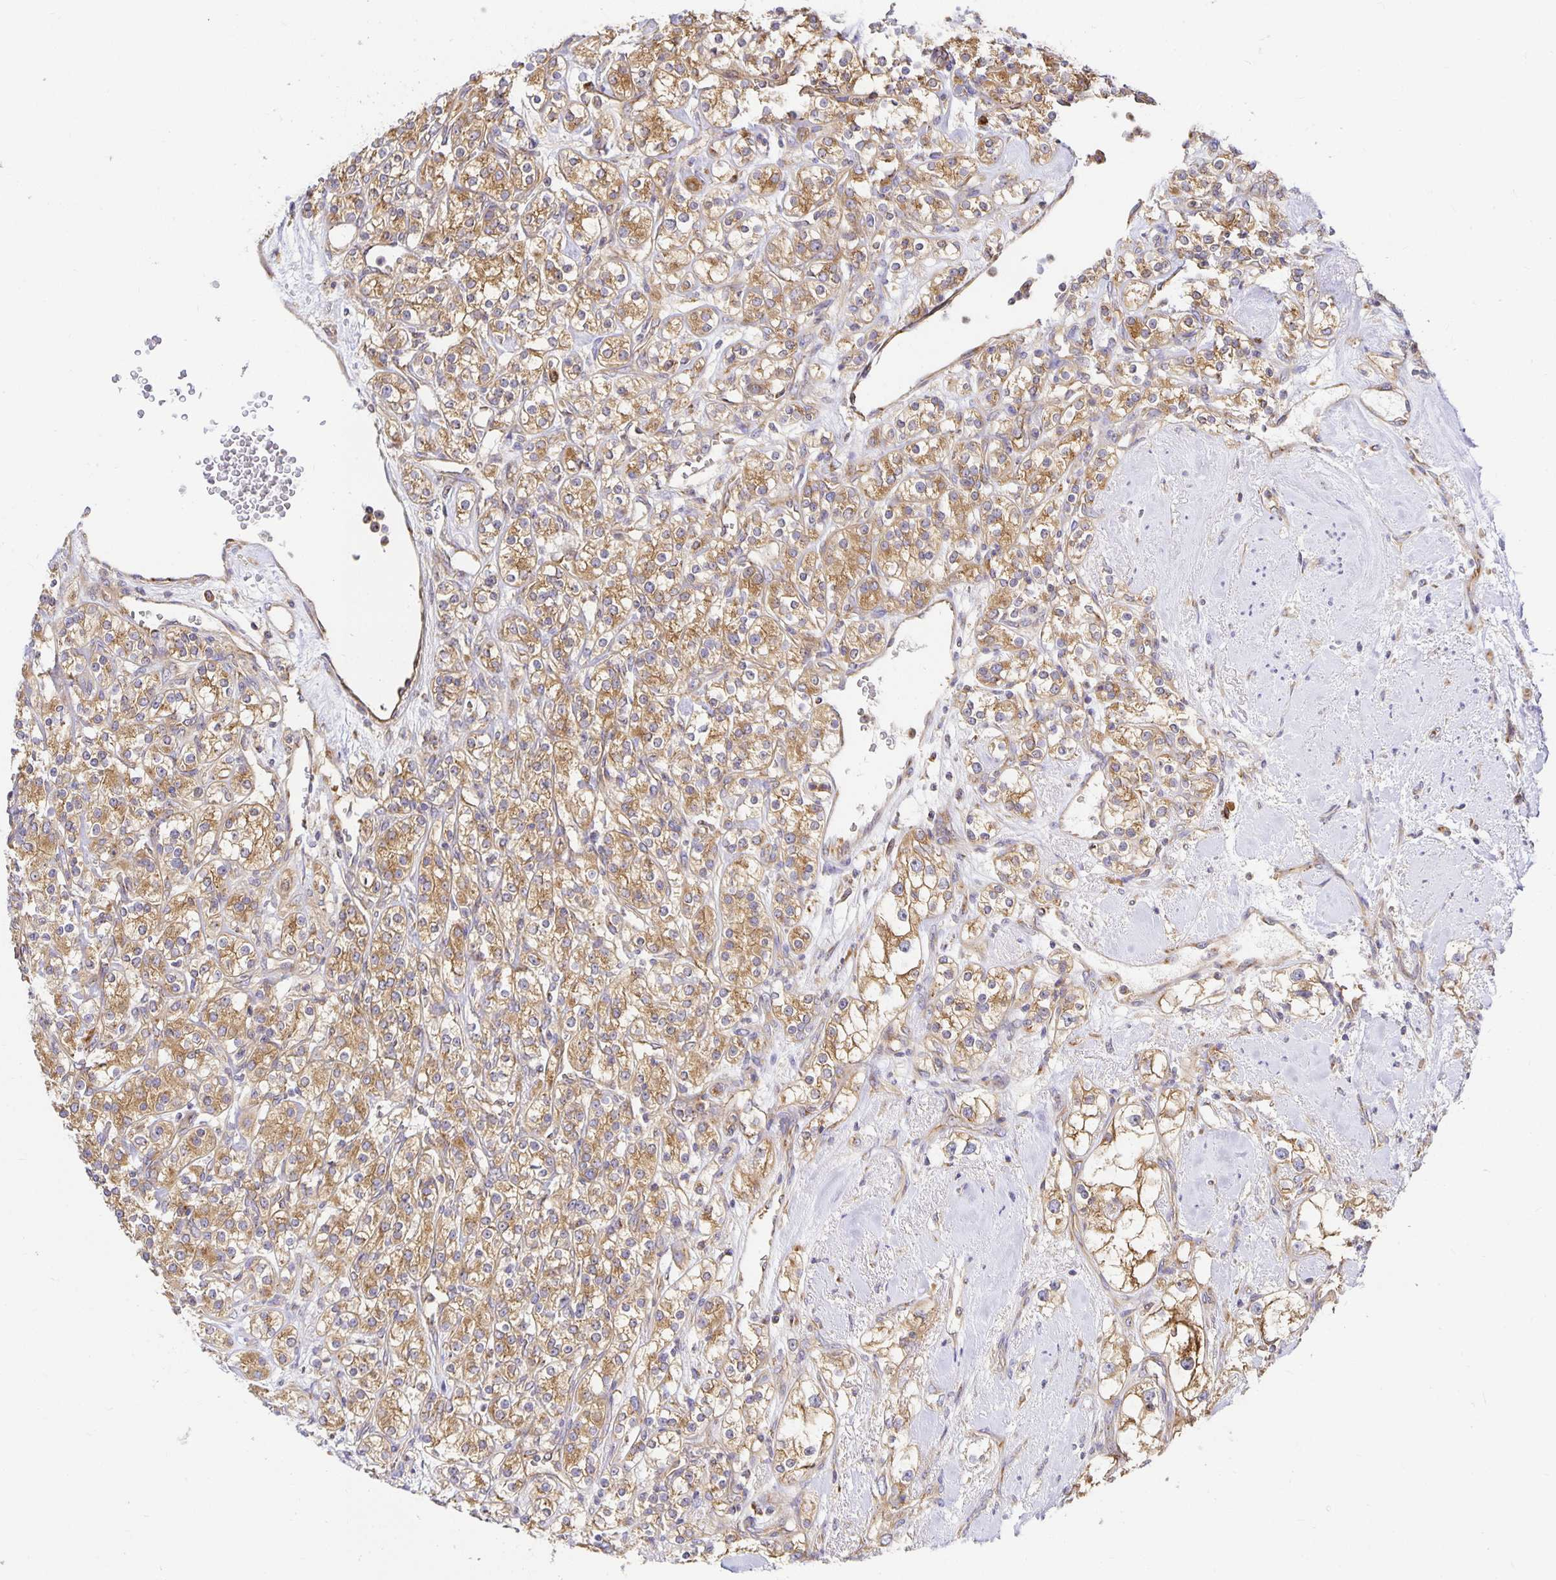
{"staining": {"intensity": "moderate", "quantity": ">75%", "location": "cytoplasmic/membranous"}, "tissue": "renal cancer", "cell_type": "Tumor cells", "image_type": "cancer", "snomed": [{"axis": "morphology", "description": "Adenocarcinoma, NOS"}, {"axis": "topography", "description": "Kidney"}], "caption": "Protein analysis of renal adenocarcinoma tissue reveals moderate cytoplasmic/membranous staining in approximately >75% of tumor cells.", "gene": "USO1", "patient": {"sex": "male", "age": 77}}